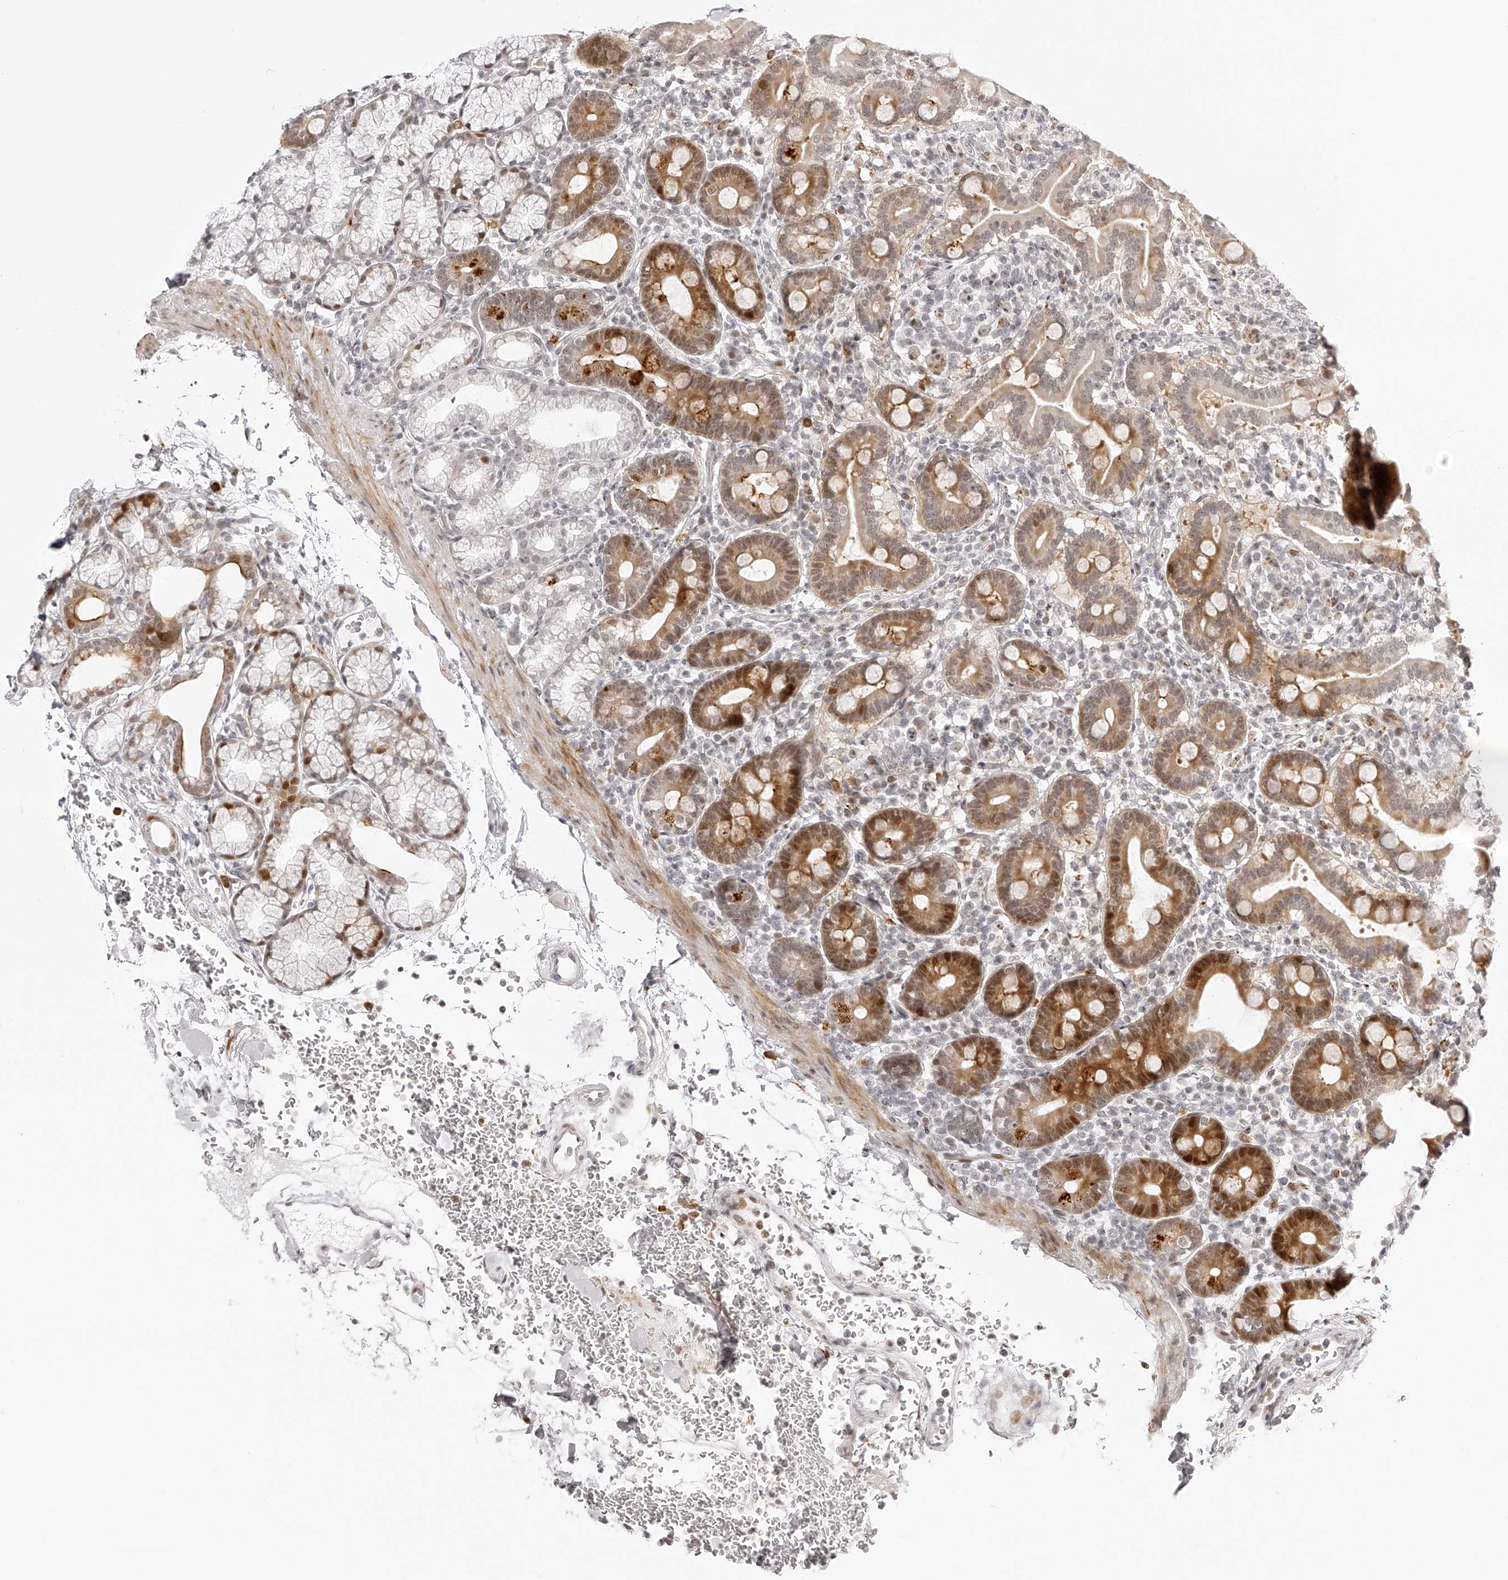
{"staining": {"intensity": "strong", "quantity": "<25%", "location": "cytoplasmic/membranous,nuclear"}, "tissue": "duodenum", "cell_type": "Glandular cells", "image_type": "normal", "snomed": [{"axis": "morphology", "description": "Normal tissue, NOS"}, {"axis": "topography", "description": "Duodenum"}], "caption": "A histopathology image of human duodenum stained for a protein reveals strong cytoplasmic/membranous,nuclear brown staining in glandular cells.", "gene": "PLEKHG1", "patient": {"sex": "male", "age": 54}}